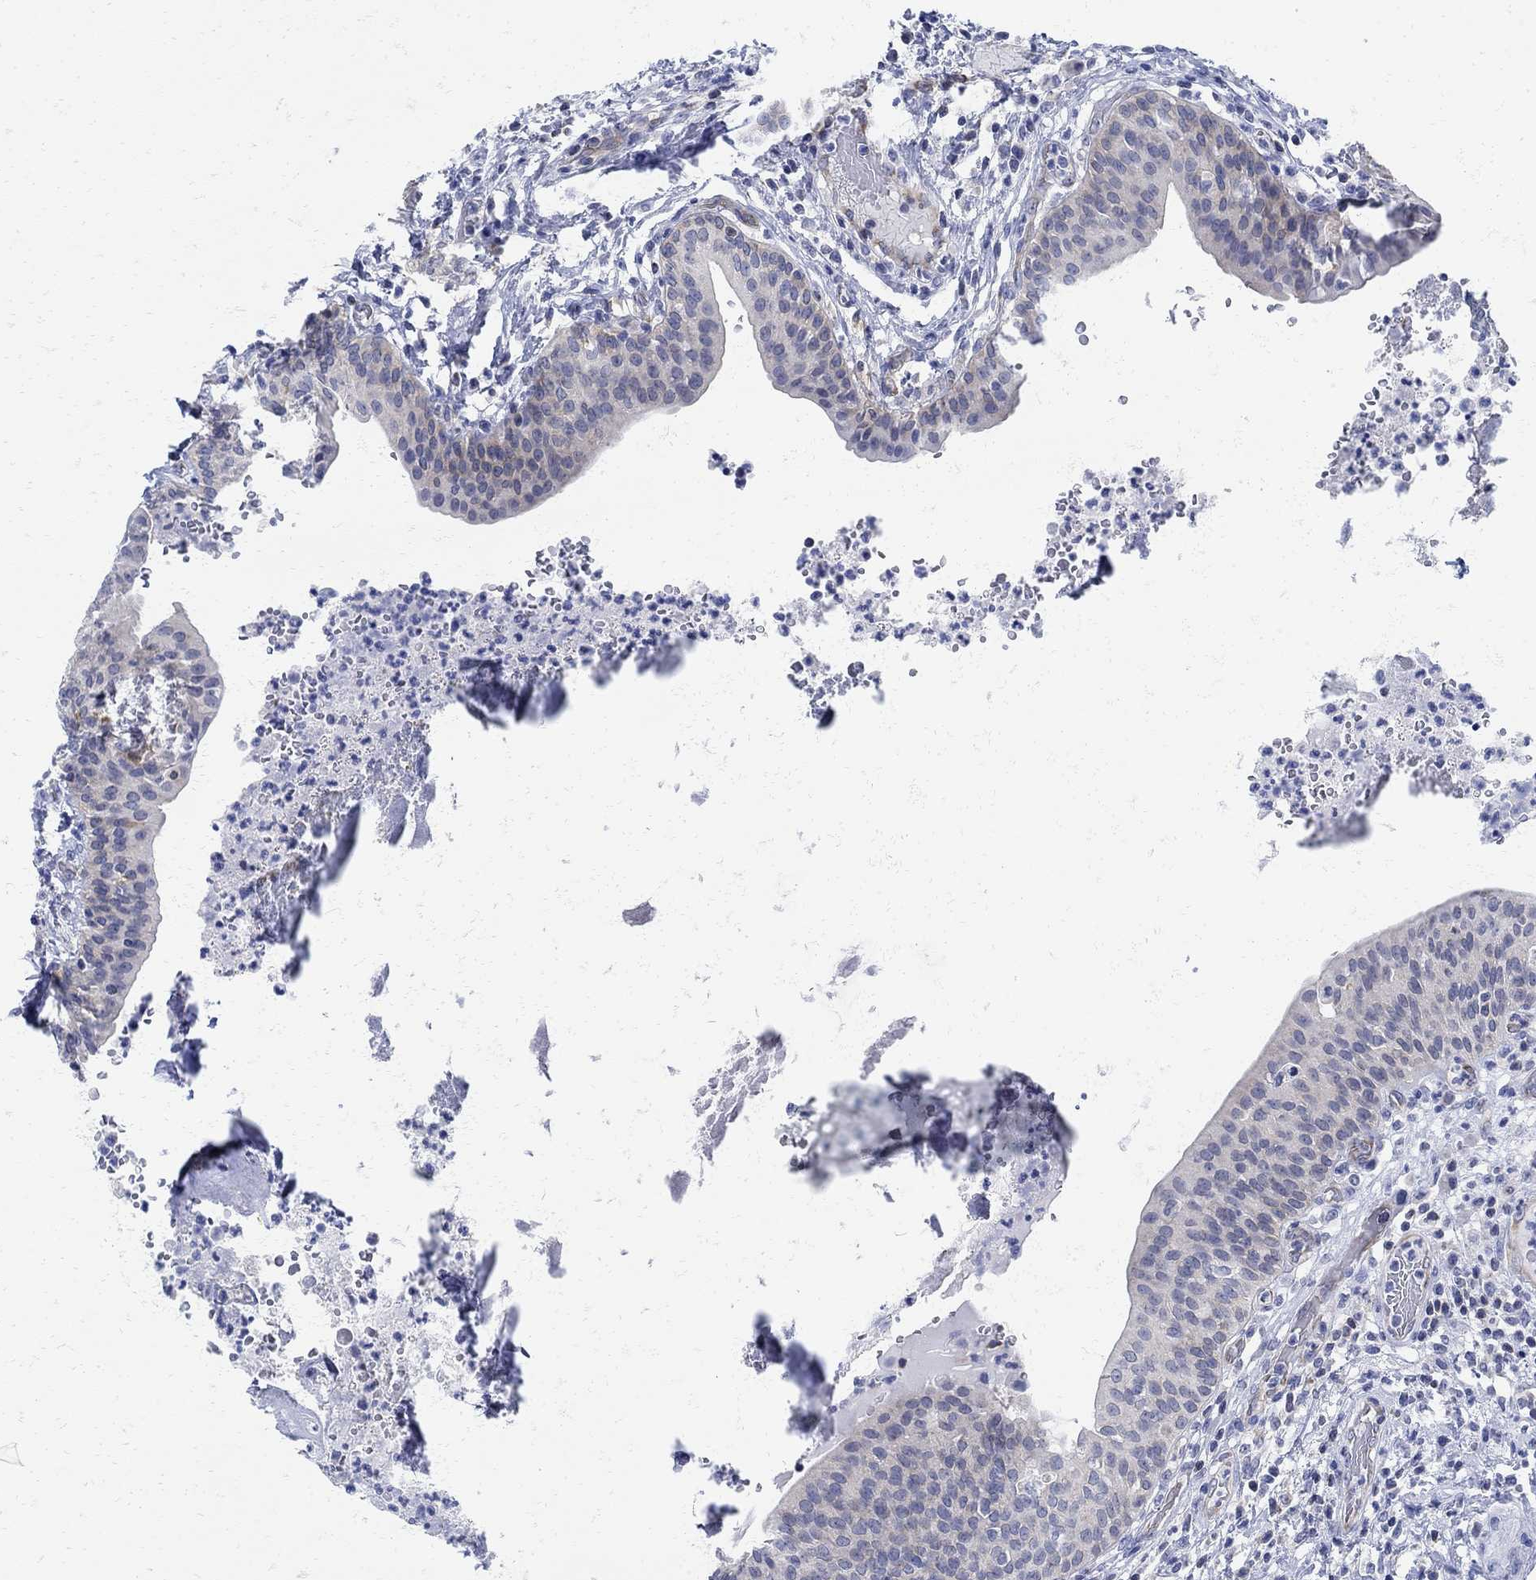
{"staining": {"intensity": "negative", "quantity": "none", "location": "none"}, "tissue": "urinary bladder", "cell_type": "Urothelial cells", "image_type": "normal", "snomed": [{"axis": "morphology", "description": "Normal tissue, NOS"}, {"axis": "topography", "description": "Urinary bladder"}], "caption": "DAB (3,3'-diaminobenzidine) immunohistochemical staining of unremarkable urinary bladder shows no significant expression in urothelial cells. The staining is performed using DAB brown chromogen with nuclei counter-stained in using hematoxylin.", "gene": "PHF21B", "patient": {"sex": "male", "age": 66}}